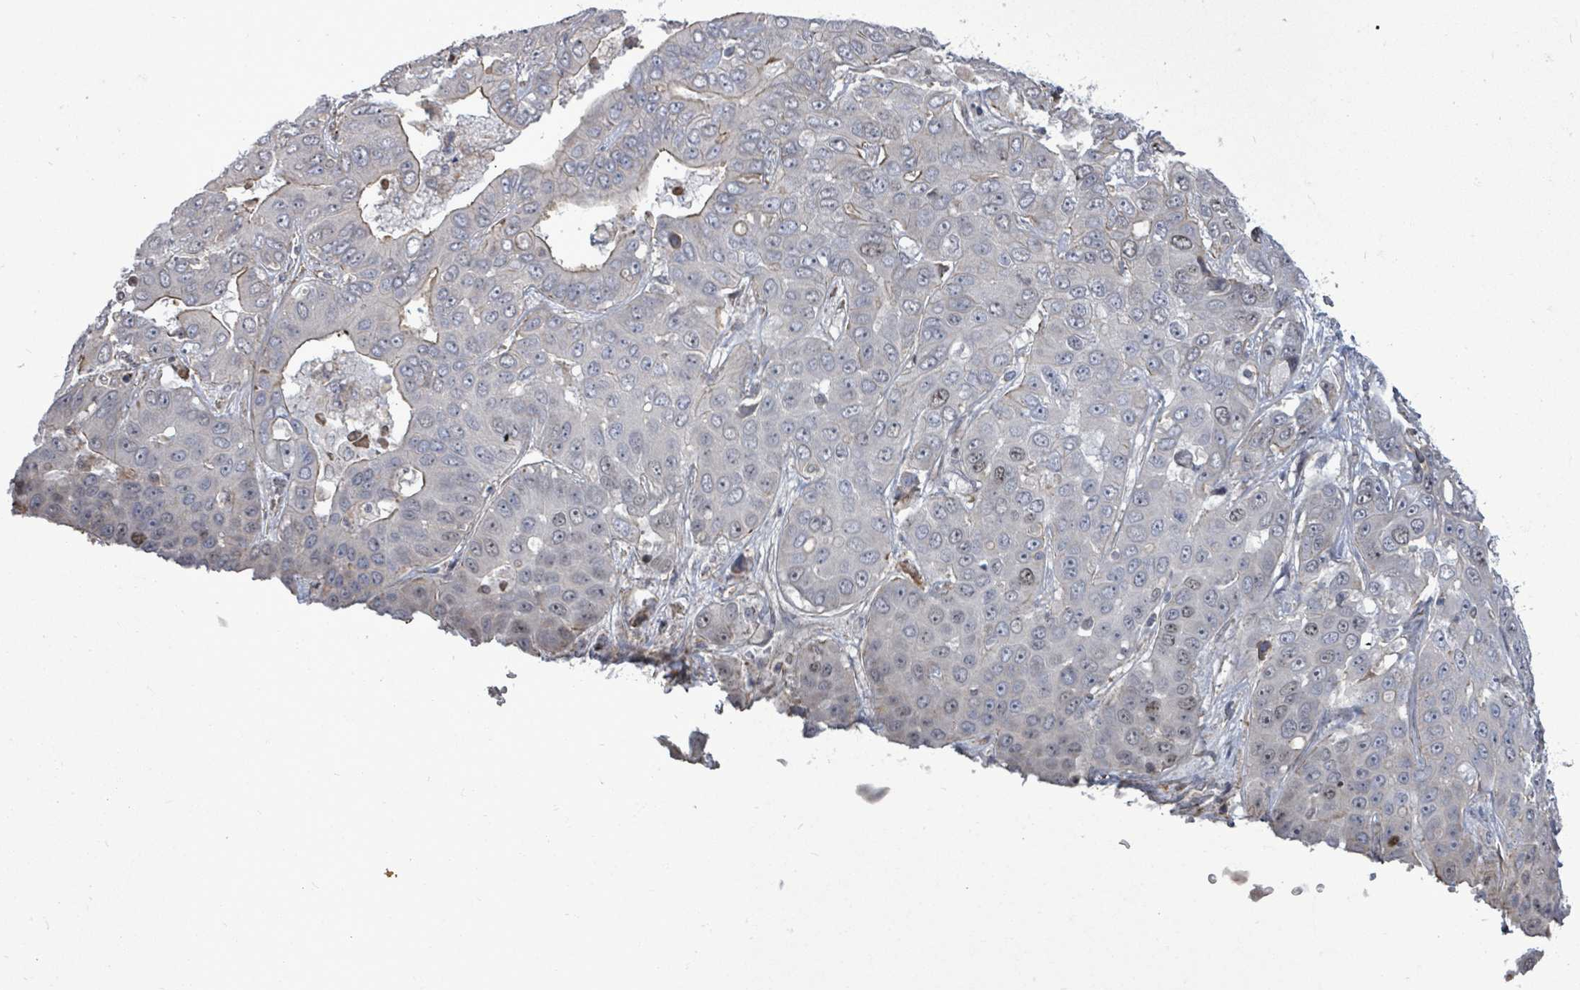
{"staining": {"intensity": "weak", "quantity": "<25%", "location": "nuclear"}, "tissue": "liver cancer", "cell_type": "Tumor cells", "image_type": "cancer", "snomed": [{"axis": "morphology", "description": "Cholangiocarcinoma"}, {"axis": "topography", "description": "Liver"}], "caption": "Protein analysis of liver cancer (cholangiocarcinoma) exhibits no significant expression in tumor cells.", "gene": "PAPSS1", "patient": {"sex": "female", "age": 52}}